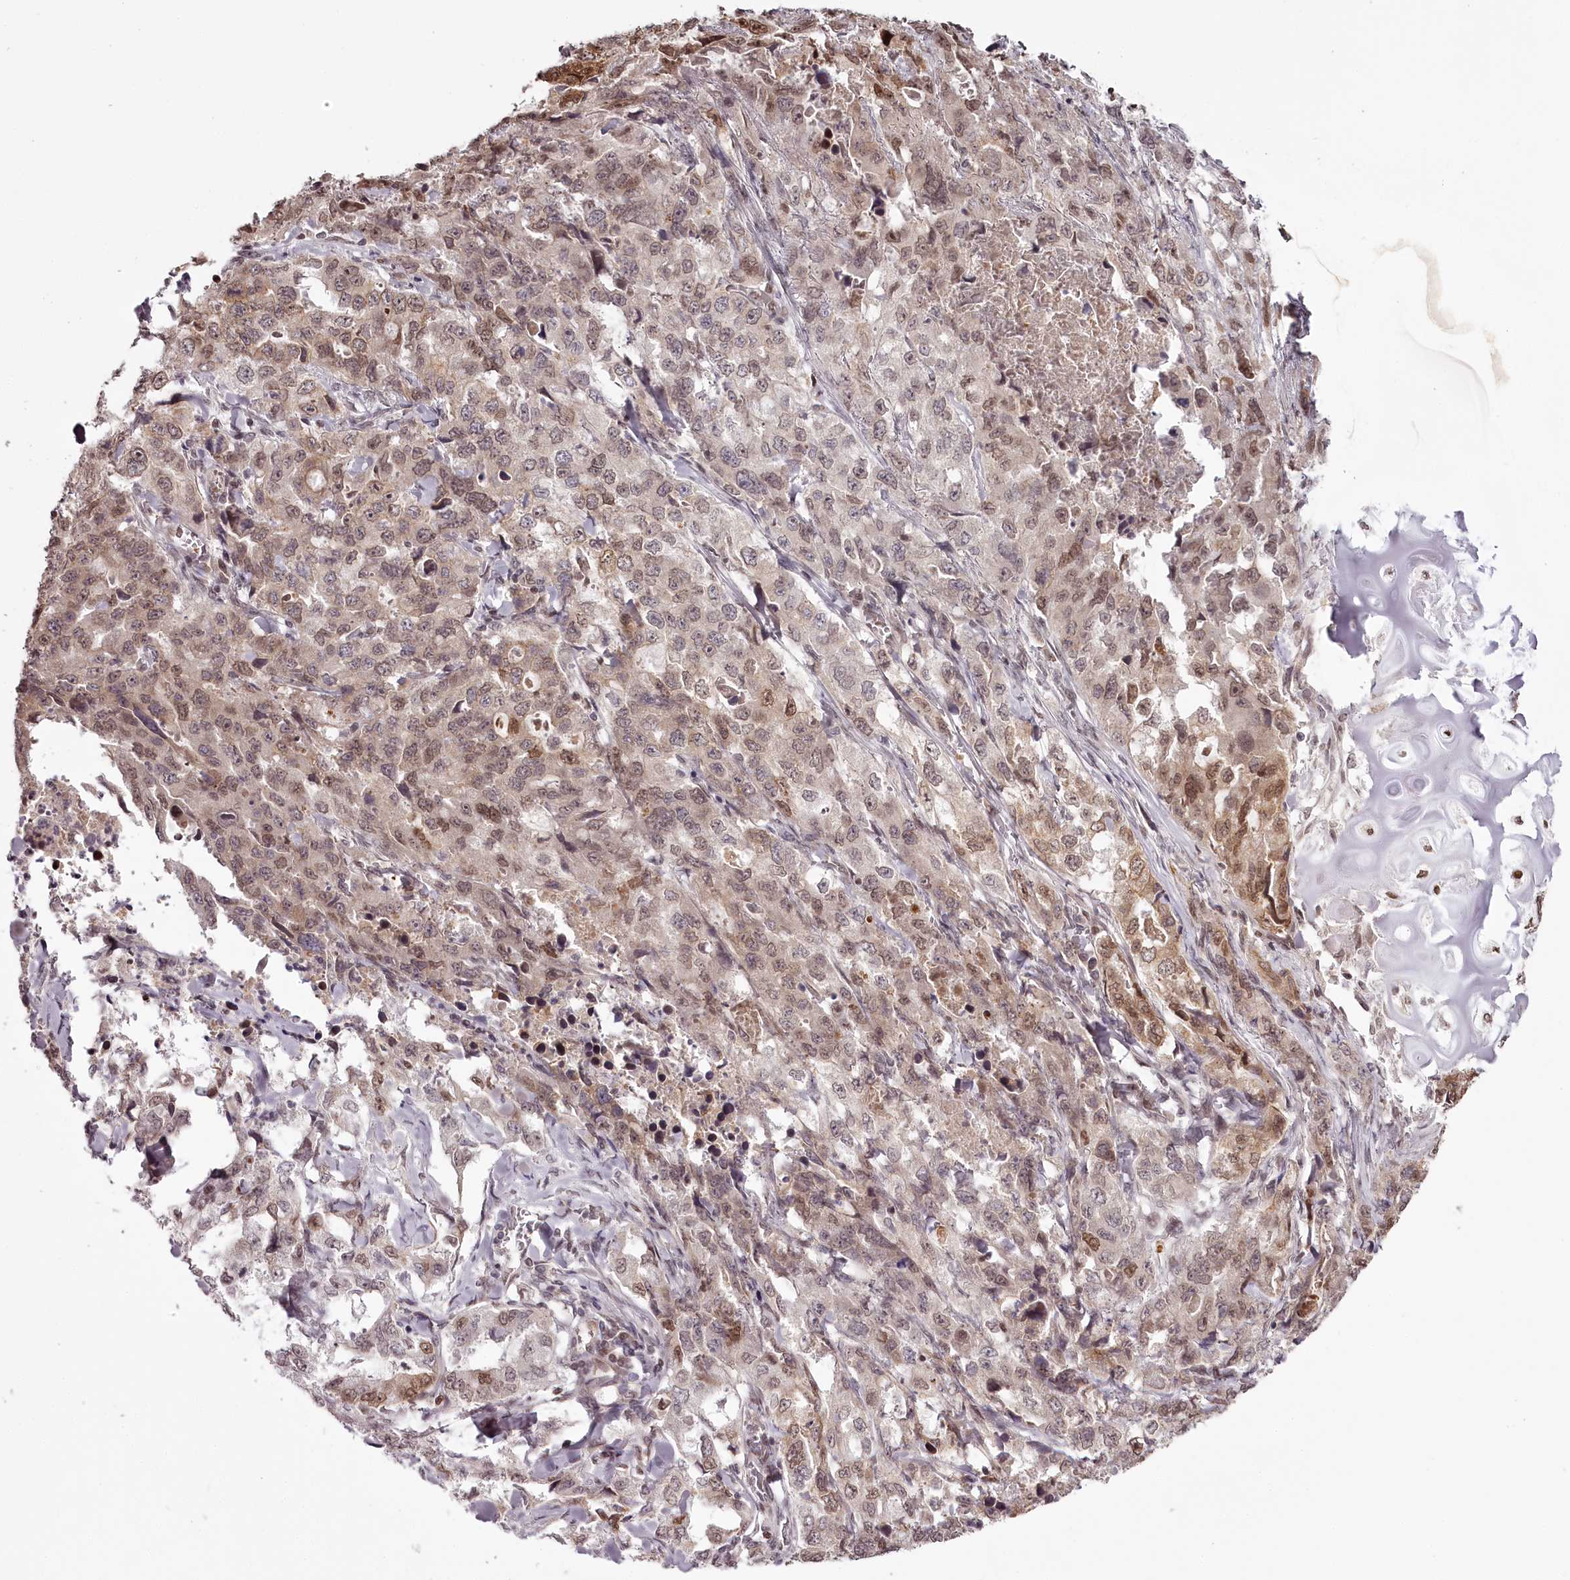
{"staining": {"intensity": "moderate", "quantity": "25%-75%", "location": "cytoplasmic/membranous,nuclear"}, "tissue": "lung cancer", "cell_type": "Tumor cells", "image_type": "cancer", "snomed": [{"axis": "morphology", "description": "Adenocarcinoma, NOS"}, {"axis": "topography", "description": "Lung"}], "caption": "Protein expression by immunohistochemistry (IHC) exhibits moderate cytoplasmic/membranous and nuclear expression in about 25%-75% of tumor cells in adenocarcinoma (lung). (Stains: DAB in brown, nuclei in blue, Microscopy: brightfield microscopy at high magnification).", "gene": "THYN1", "patient": {"sex": "female", "age": 51}}